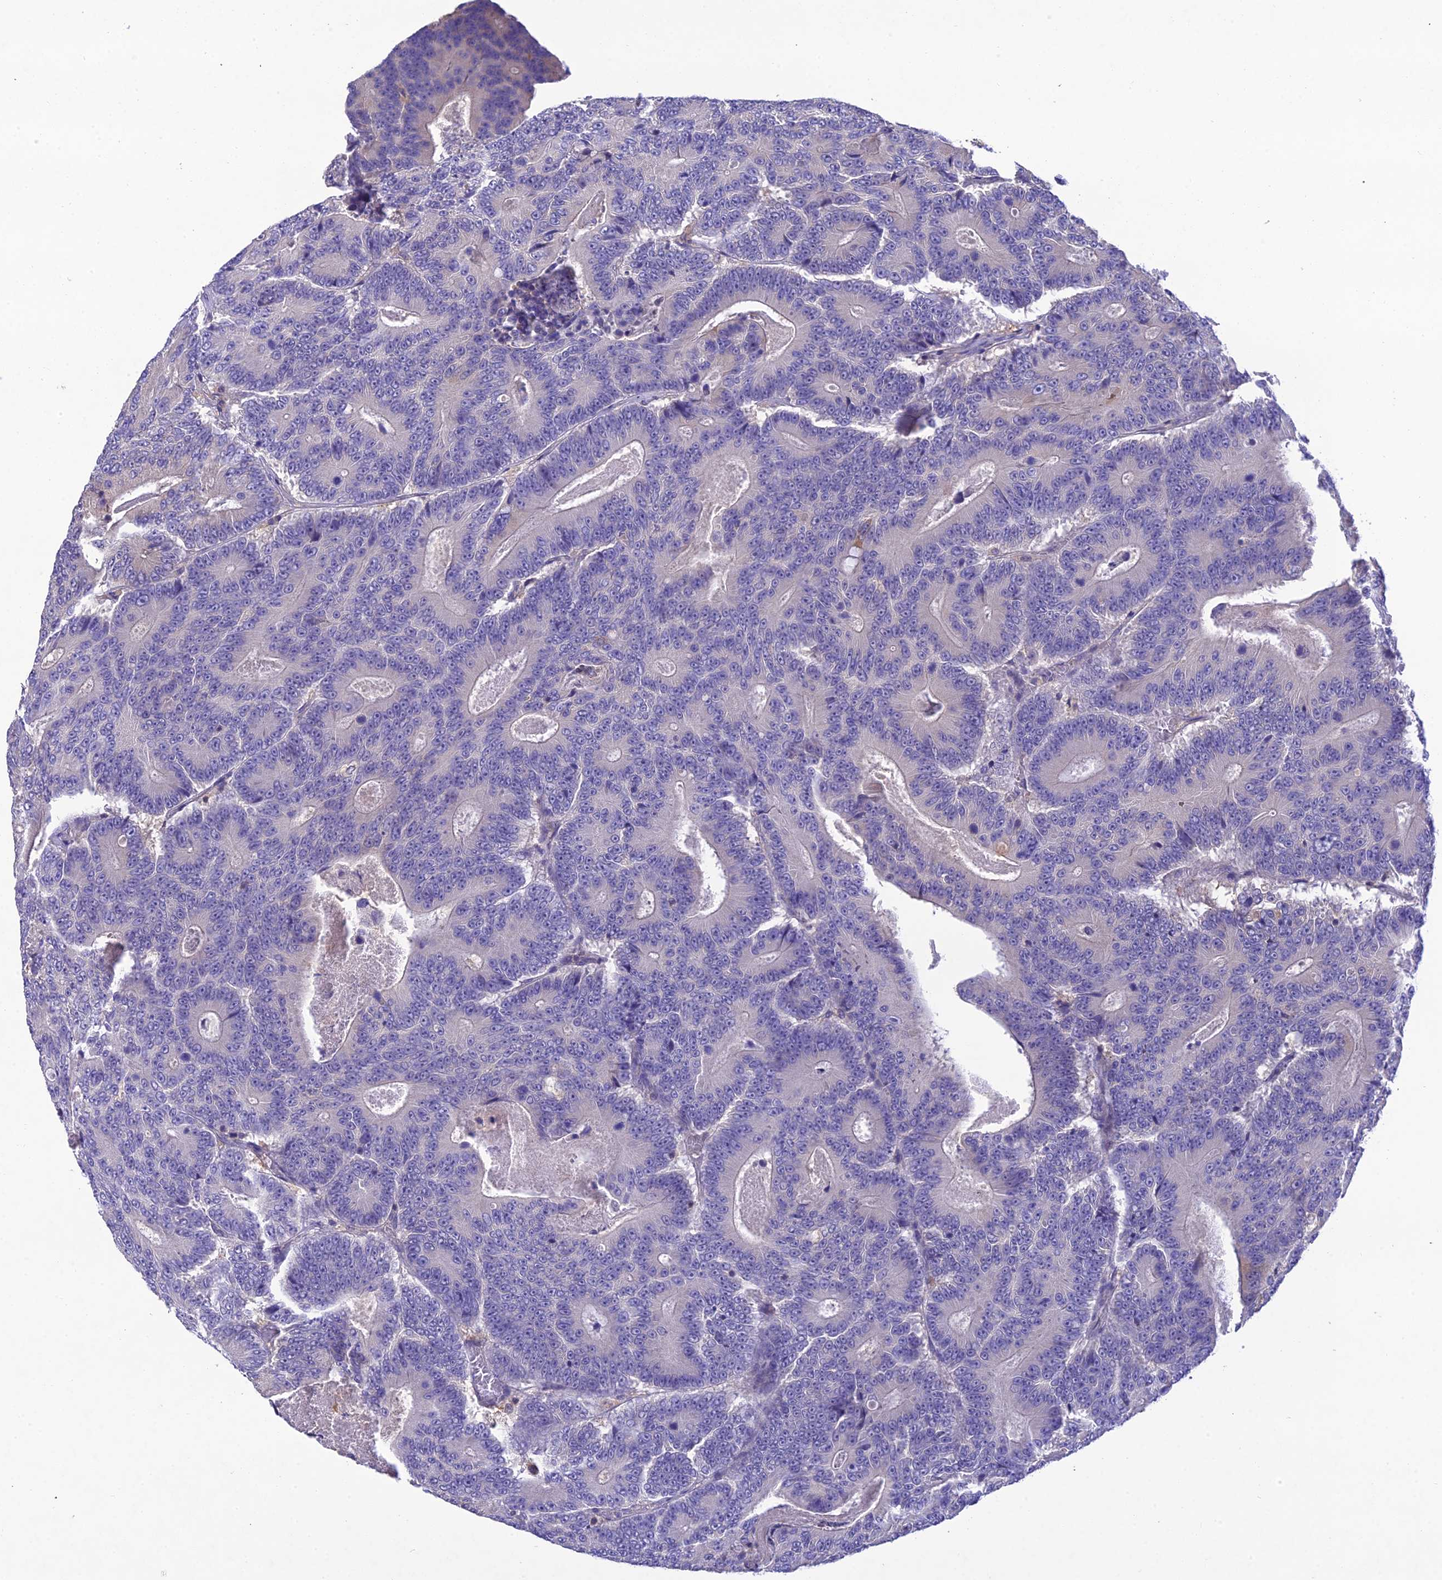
{"staining": {"intensity": "negative", "quantity": "none", "location": "none"}, "tissue": "colorectal cancer", "cell_type": "Tumor cells", "image_type": "cancer", "snomed": [{"axis": "morphology", "description": "Adenocarcinoma, NOS"}, {"axis": "topography", "description": "Colon"}], "caption": "This is an IHC micrograph of colorectal cancer (adenocarcinoma). There is no expression in tumor cells.", "gene": "SNX24", "patient": {"sex": "male", "age": 83}}